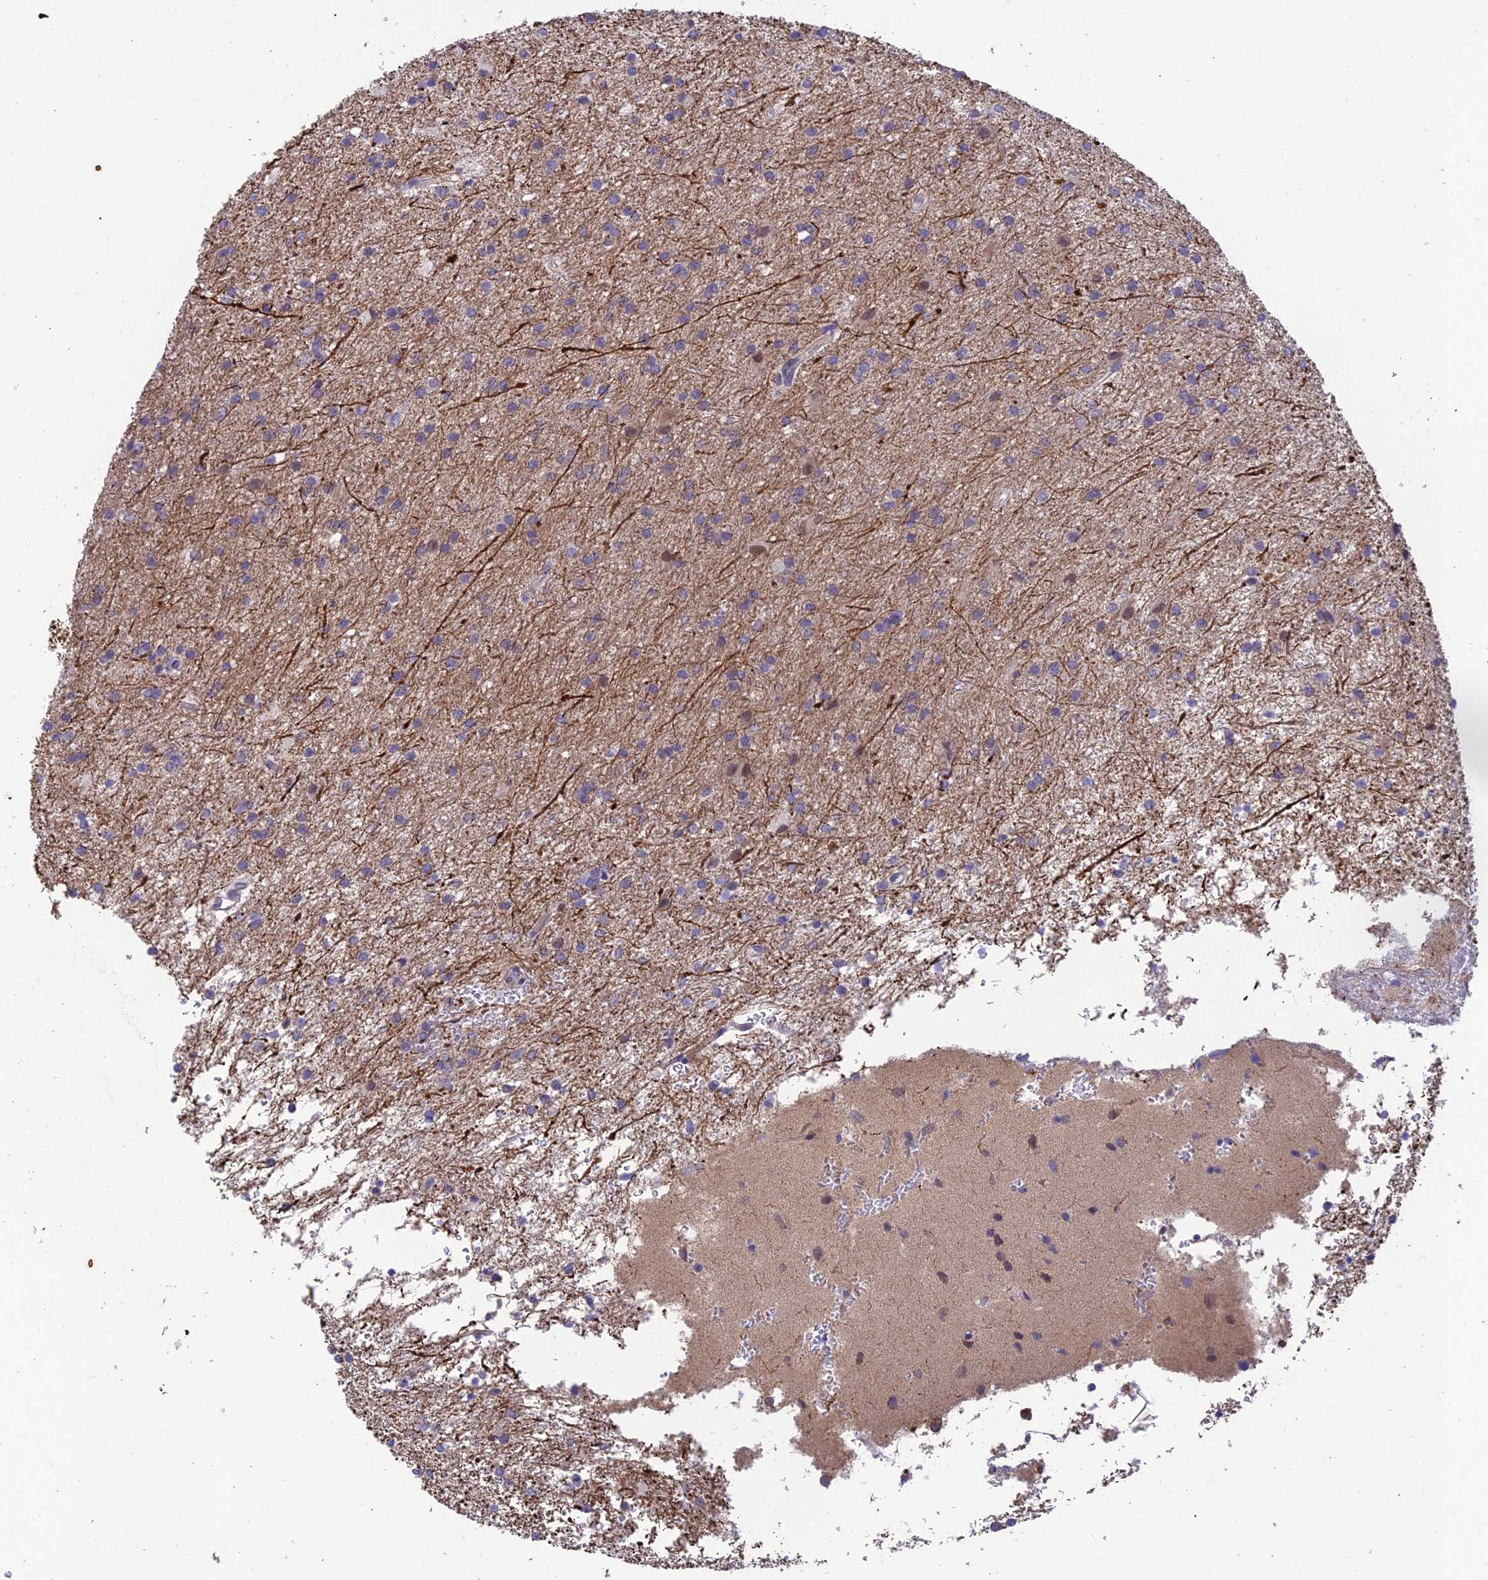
{"staining": {"intensity": "negative", "quantity": "none", "location": "none"}, "tissue": "glioma", "cell_type": "Tumor cells", "image_type": "cancer", "snomed": [{"axis": "morphology", "description": "Glioma, malignant, High grade"}, {"axis": "topography", "description": "Brain"}], "caption": "DAB (3,3'-diaminobenzidine) immunohistochemical staining of human high-grade glioma (malignant) reveals no significant staining in tumor cells.", "gene": "BMT2", "patient": {"sex": "female", "age": 50}}